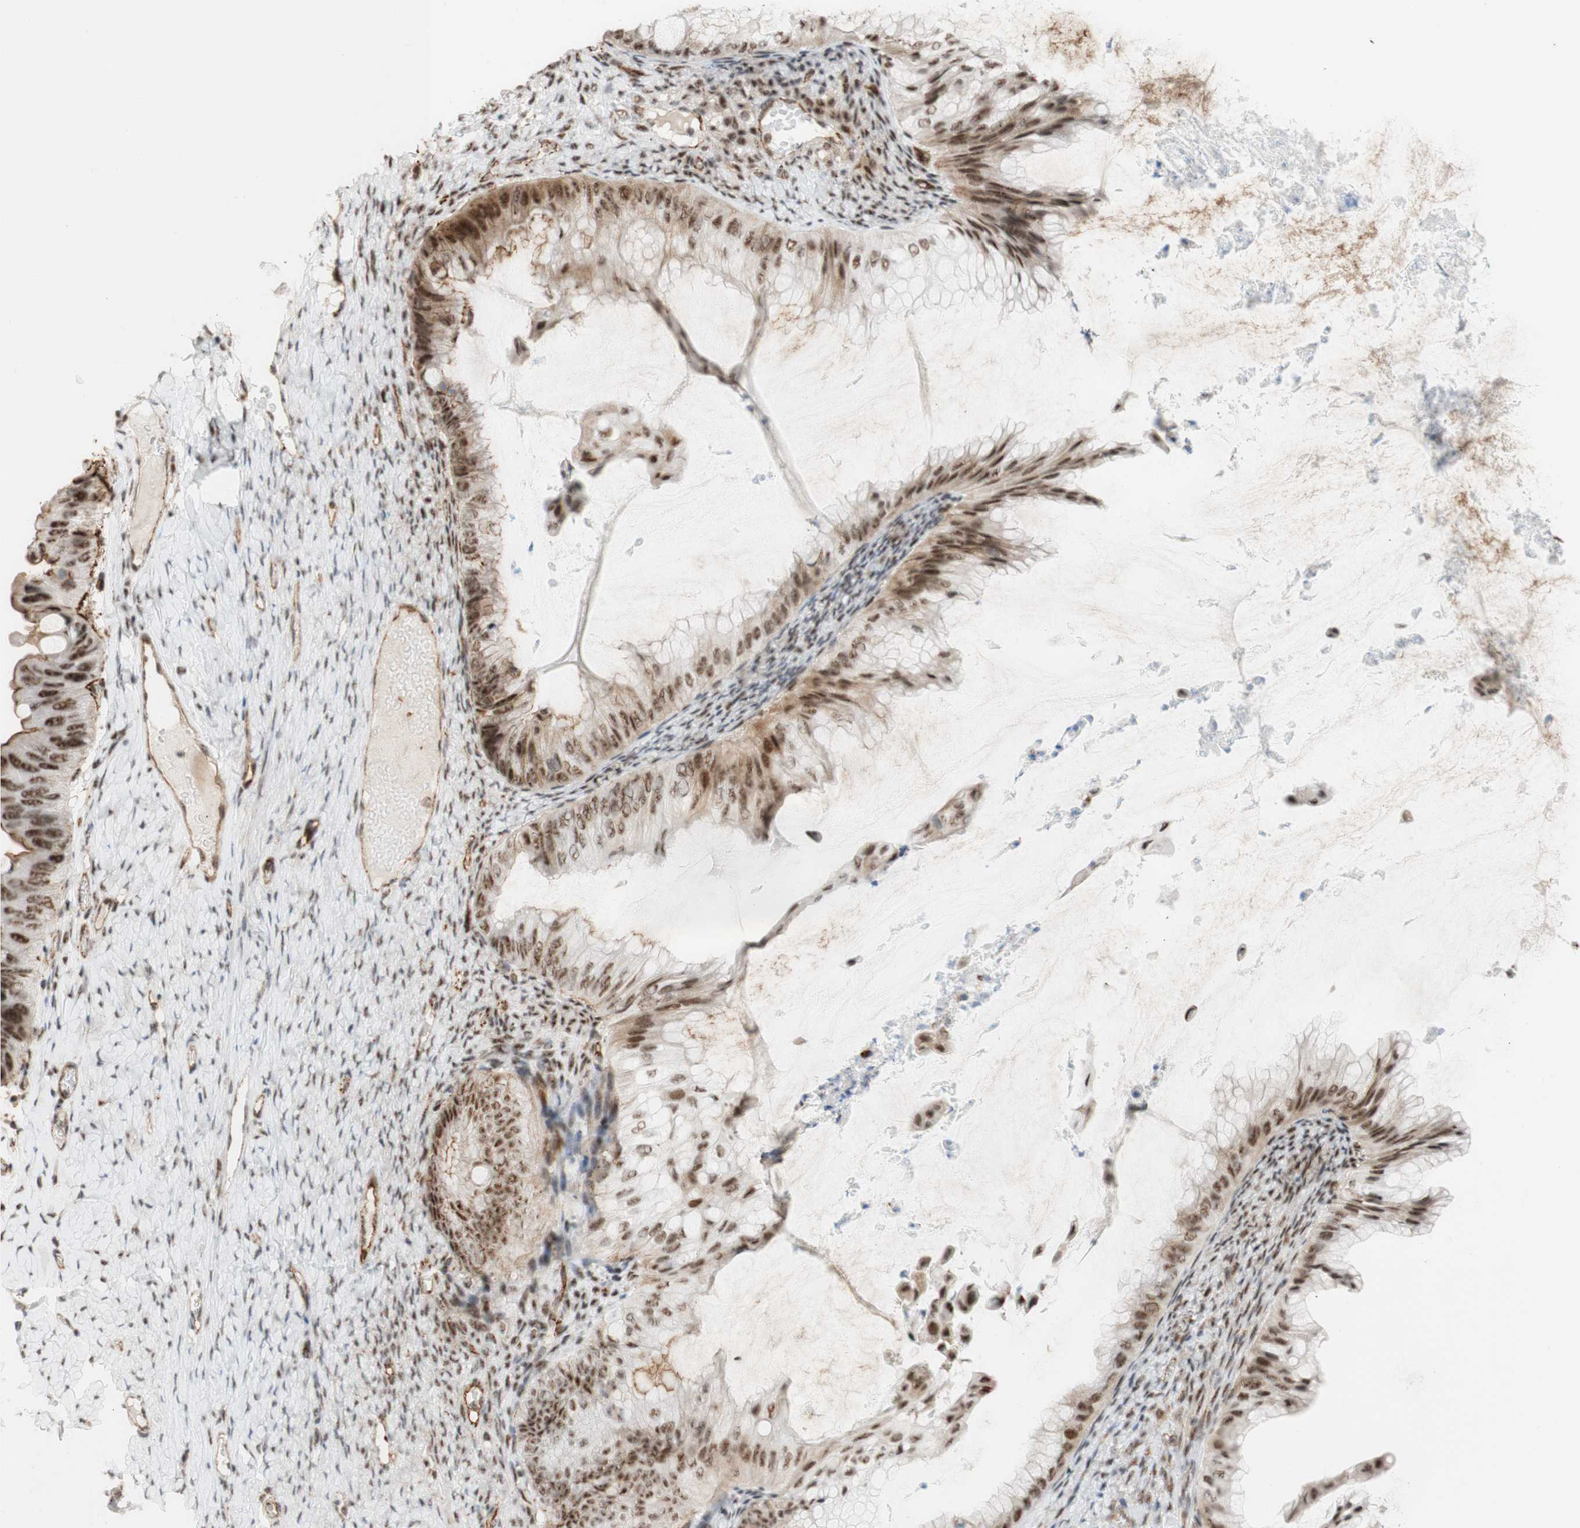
{"staining": {"intensity": "moderate", "quantity": ">75%", "location": "cytoplasmic/membranous,nuclear"}, "tissue": "ovarian cancer", "cell_type": "Tumor cells", "image_type": "cancer", "snomed": [{"axis": "morphology", "description": "Cystadenocarcinoma, mucinous, NOS"}, {"axis": "topography", "description": "Ovary"}], "caption": "An IHC image of neoplastic tissue is shown. Protein staining in brown highlights moderate cytoplasmic/membranous and nuclear positivity in ovarian mucinous cystadenocarcinoma within tumor cells.", "gene": "SAP18", "patient": {"sex": "female", "age": 61}}